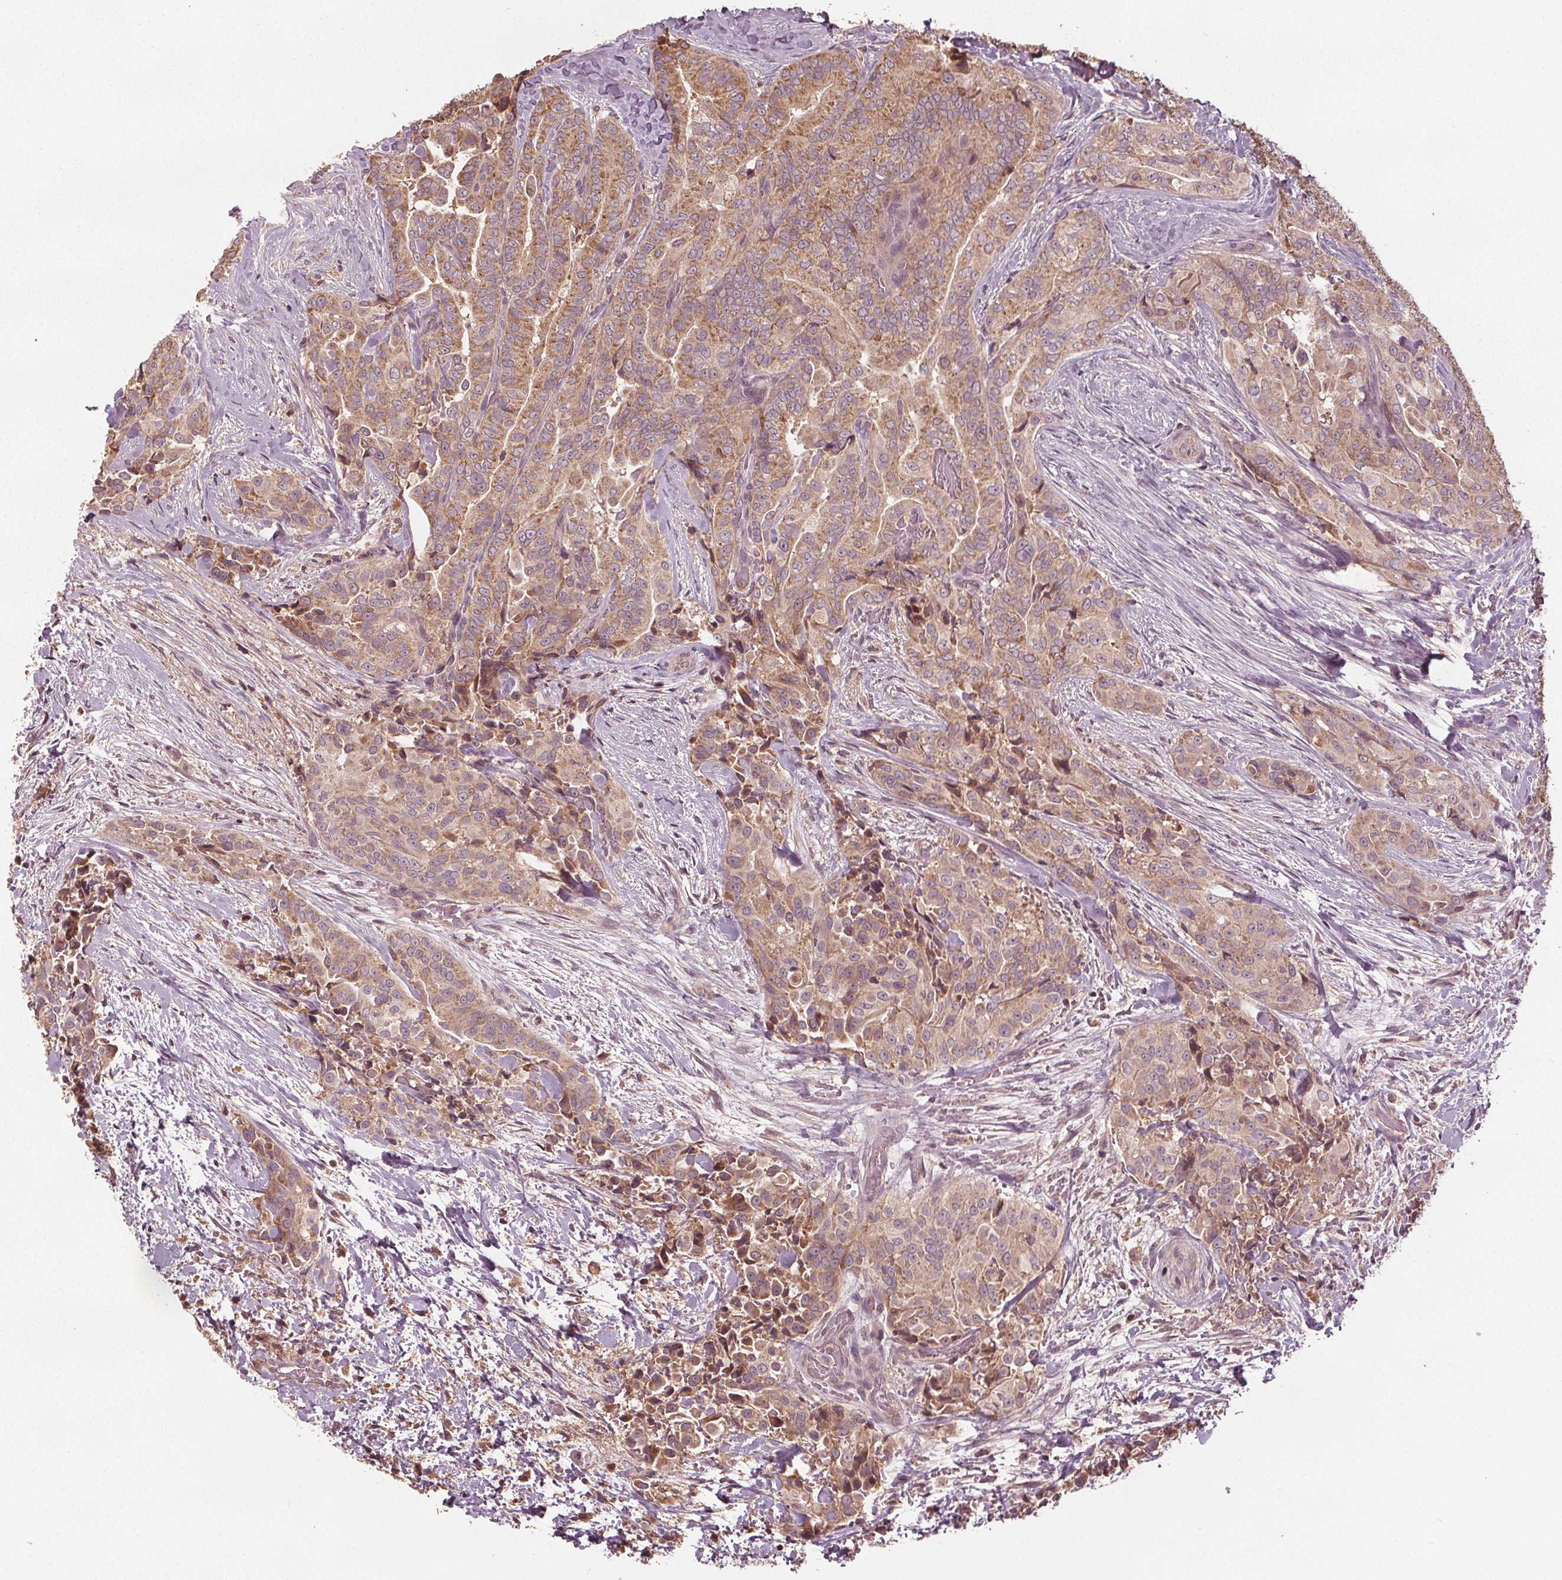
{"staining": {"intensity": "moderate", "quantity": ">75%", "location": "cytoplasmic/membranous"}, "tissue": "thyroid cancer", "cell_type": "Tumor cells", "image_type": "cancer", "snomed": [{"axis": "morphology", "description": "Papillary adenocarcinoma, NOS"}, {"axis": "topography", "description": "Thyroid gland"}], "caption": "Tumor cells exhibit medium levels of moderate cytoplasmic/membranous staining in approximately >75% of cells in human thyroid cancer.", "gene": "GNB2", "patient": {"sex": "male", "age": 61}}